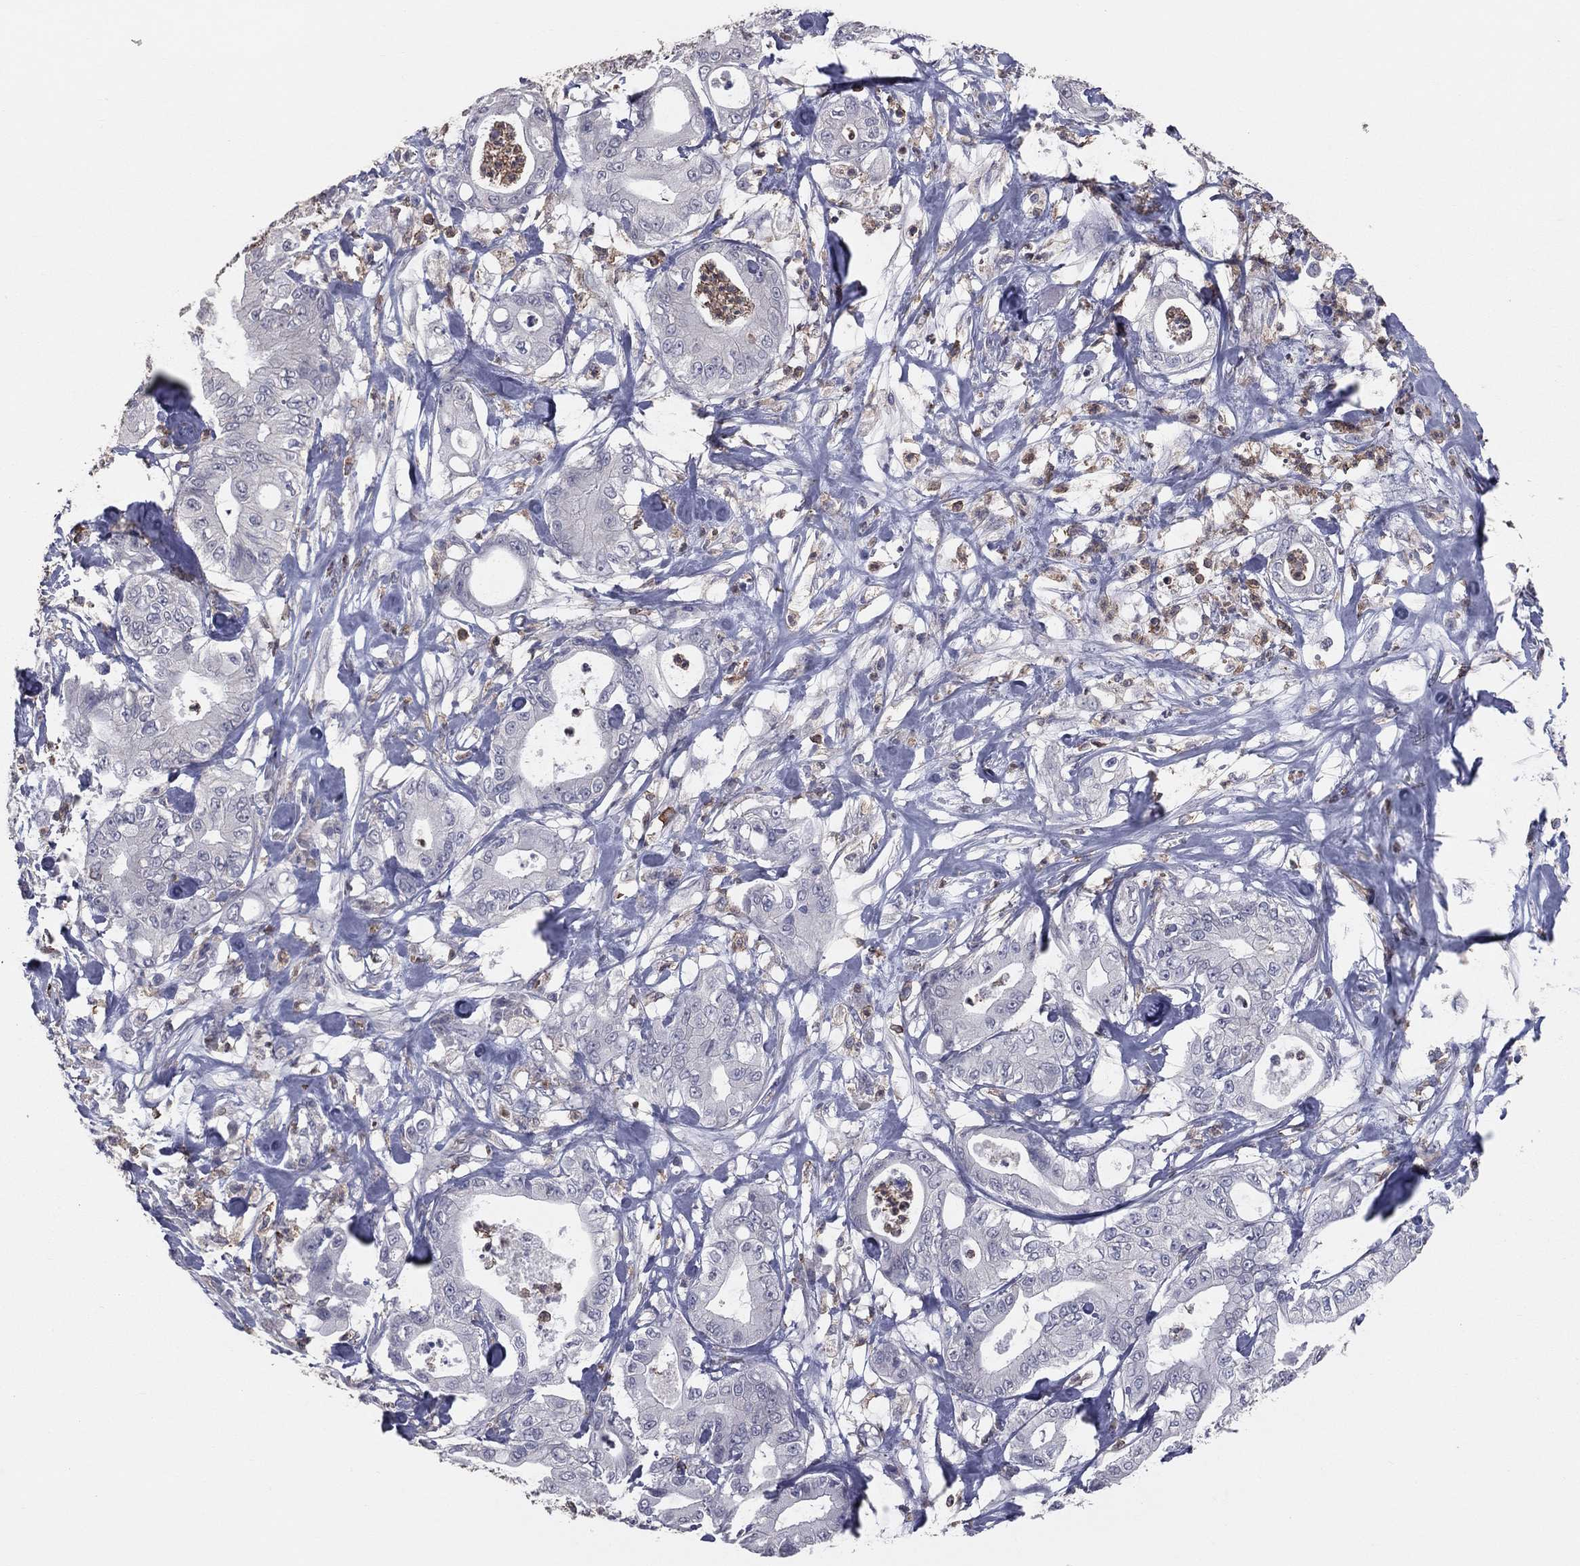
{"staining": {"intensity": "negative", "quantity": "none", "location": "none"}, "tissue": "pancreatic cancer", "cell_type": "Tumor cells", "image_type": "cancer", "snomed": [{"axis": "morphology", "description": "Adenocarcinoma, NOS"}, {"axis": "topography", "description": "Pancreas"}], "caption": "The immunohistochemistry (IHC) micrograph has no significant positivity in tumor cells of pancreatic cancer tissue. The staining is performed using DAB (3,3'-diaminobenzidine) brown chromogen with nuclei counter-stained in using hematoxylin.", "gene": "PSTPIP1", "patient": {"sex": "male", "age": 71}}